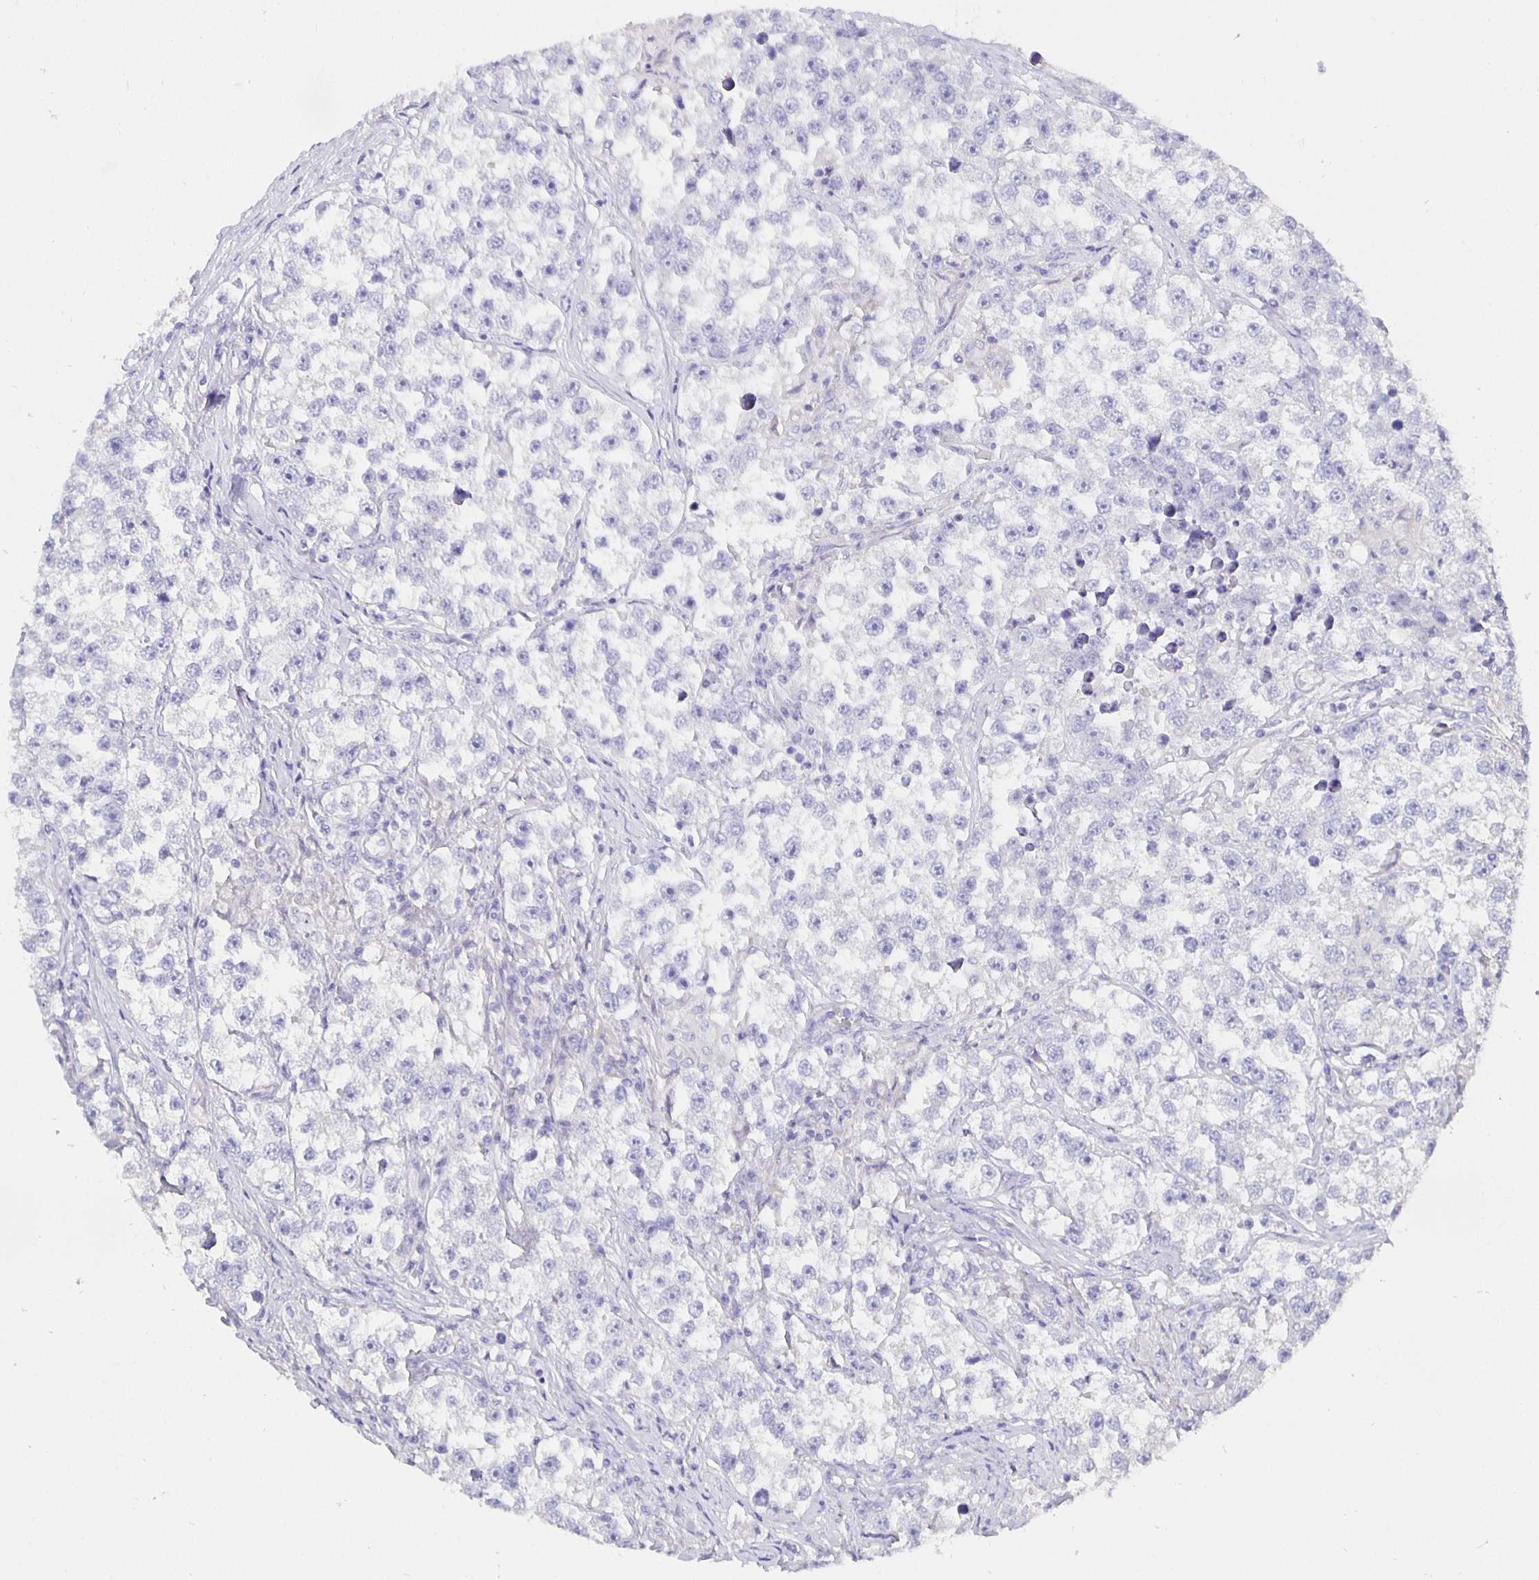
{"staining": {"intensity": "negative", "quantity": "none", "location": "none"}, "tissue": "testis cancer", "cell_type": "Tumor cells", "image_type": "cancer", "snomed": [{"axis": "morphology", "description": "Seminoma, NOS"}, {"axis": "topography", "description": "Testis"}], "caption": "There is no significant positivity in tumor cells of seminoma (testis).", "gene": "CFAP74", "patient": {"sex": "male", "age": 46}}